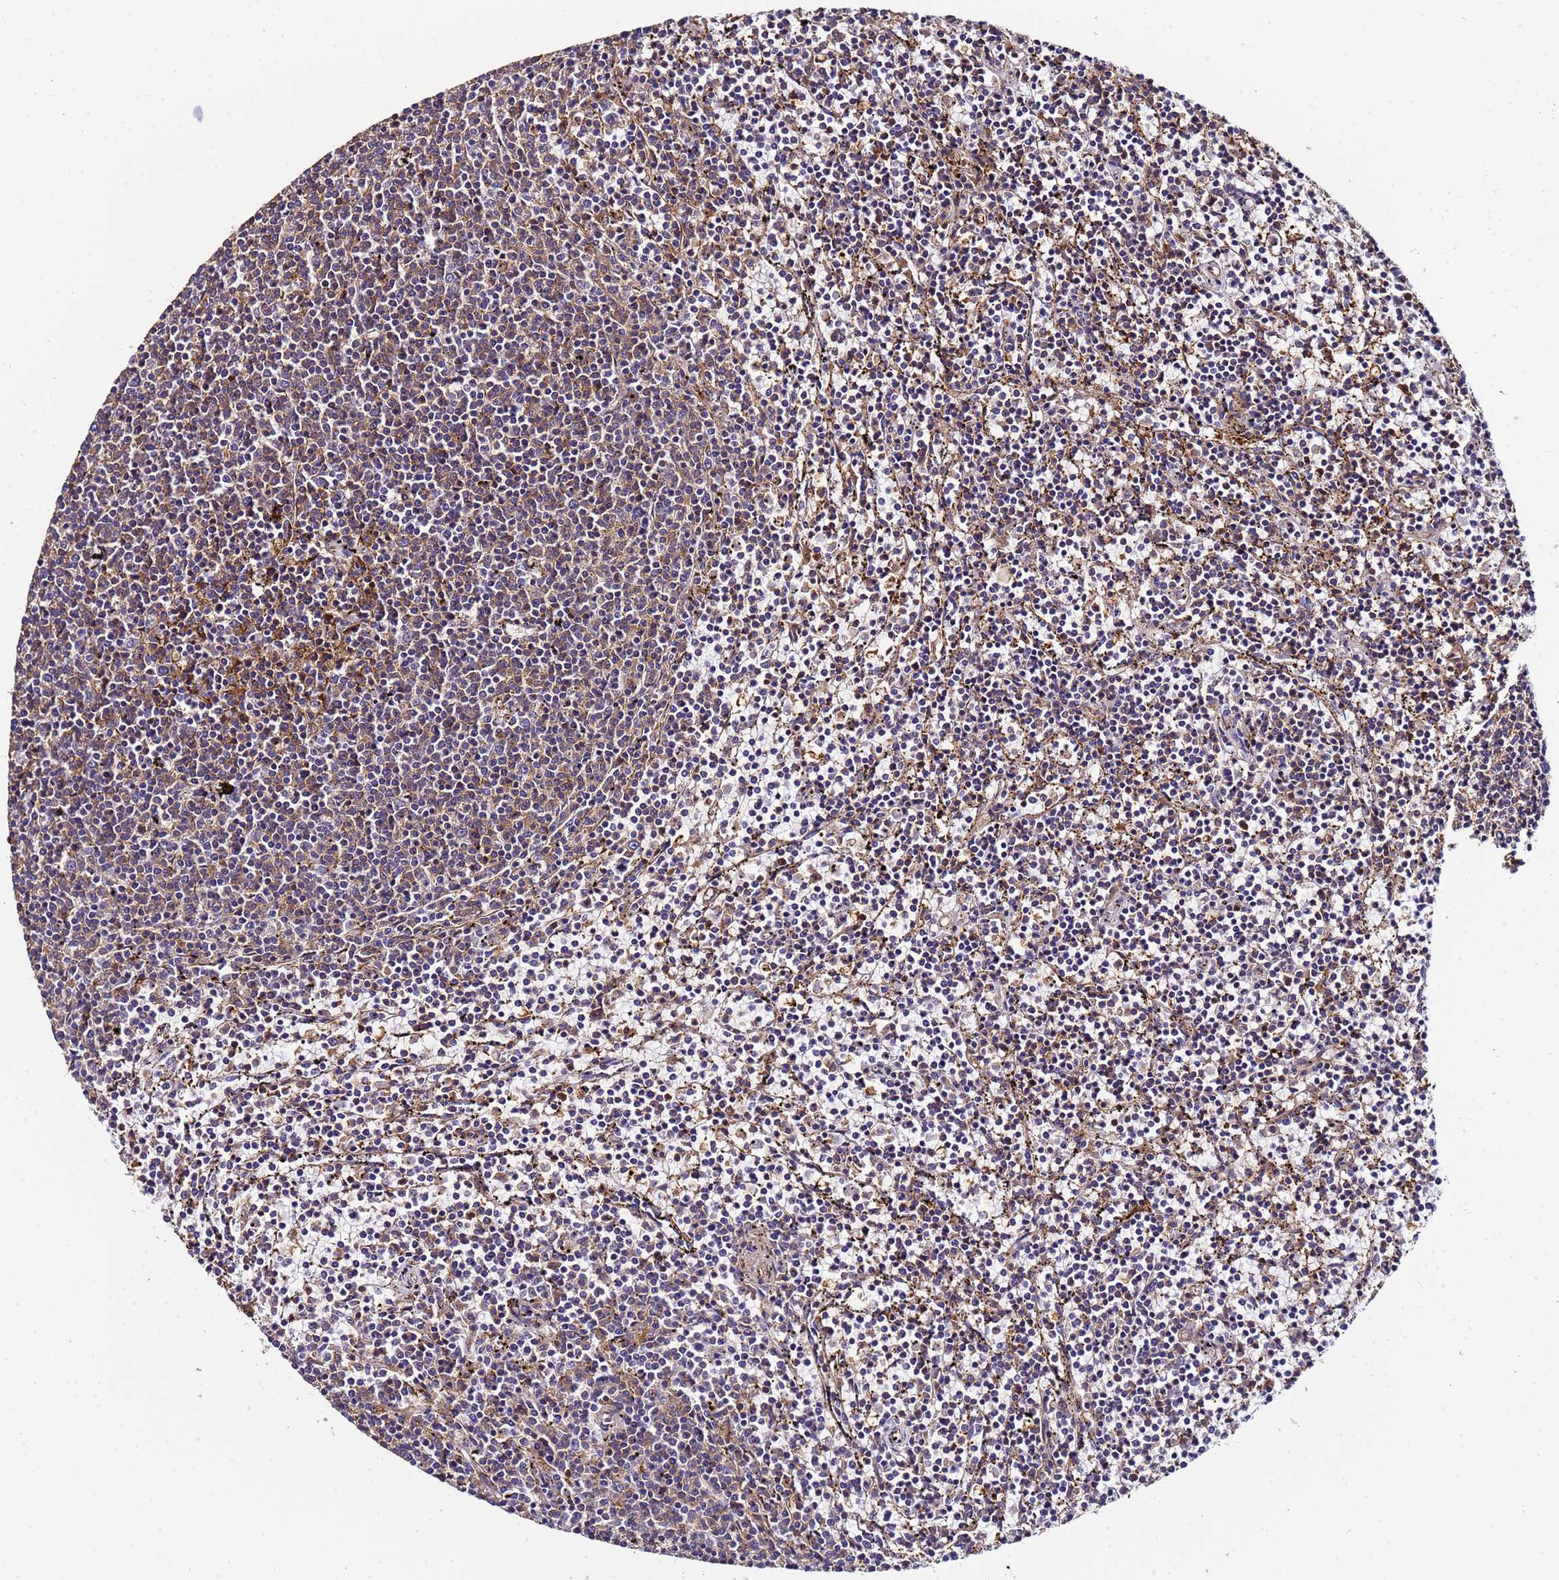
{"staining": {"intensity": "weak", "quantity": ">75%", "location": "cytoplasmic/membranous"}, "tissue": "lymphoma", "cell_type": "Tumor cells", "image_type": "cancer", "snomed": [{"axis": "morphology", "description": "Malignant lymphoma, non-Hodgkin's type, Low grade"}, {"axis": "topography", "description": "Spleen"}], "caption": "An image of human low-grade malignant lymphoma, non-Hodgkin's type stained for a protein reveals weak cytoplasmic/membranous brown staining in tumor cells.", "gene": "POTEE", "patient": {"sex": "female", "age": 50}}